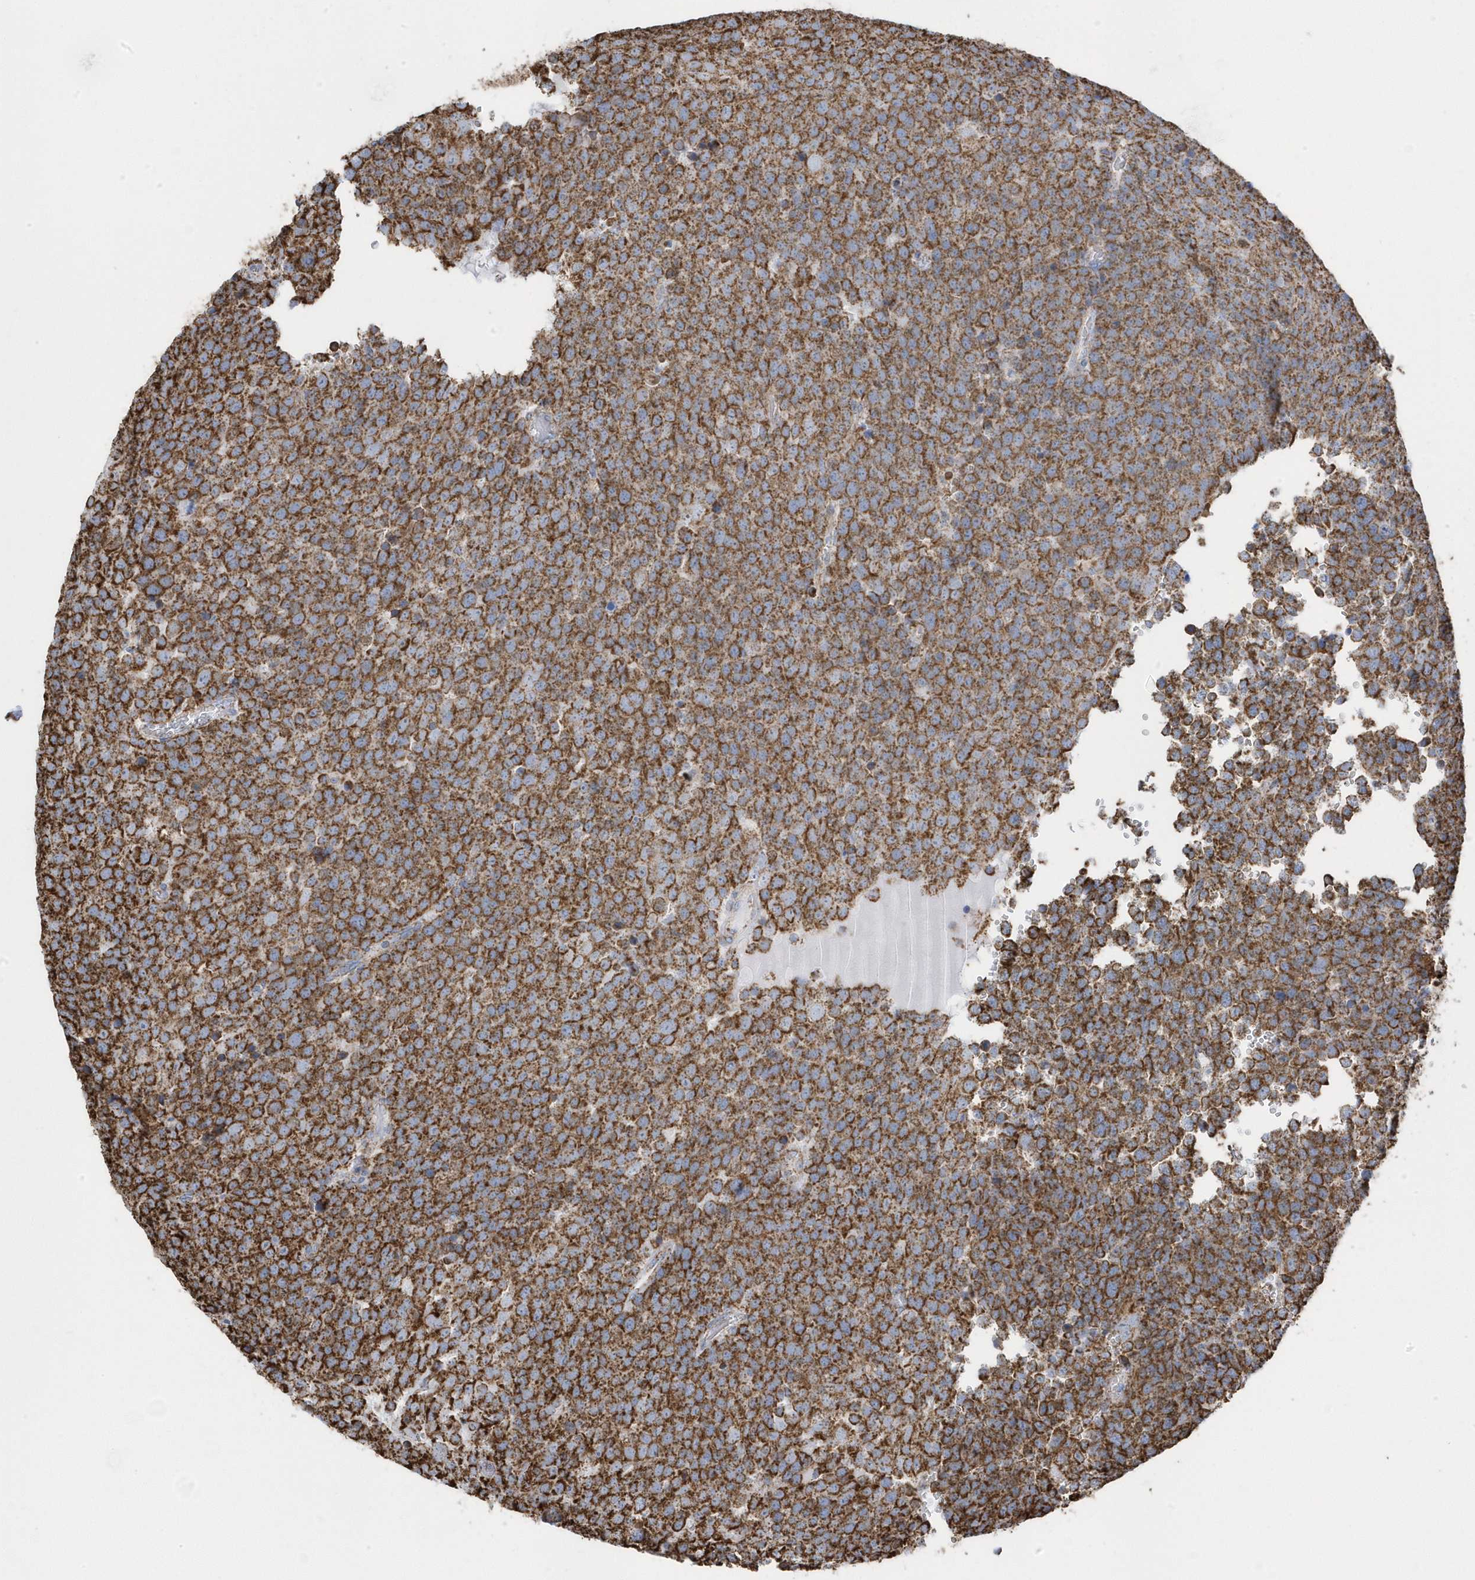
{"staining": {"intensity": "moderate", "quantity": ">75%", "location": "cytoplasmic/membranous"}, "tissue": "testis cancer", "cell_type": "Tumor cells", "image_type": "cancer", "snomed": [{"axis": "morphology", "description": "Seminoma, NOS"}, {"axis": "topography", "description": "Testis"}], "caption": "An immunohistochemistry micrograph of tumor tissue is shown. Protein staining in brown highlights moderate cytoplasmic/membranous positivity in seminoma (testis) within tumor cells.", "gene": "GTPBP8", "patient": {"sex": "male", "age": 71}}